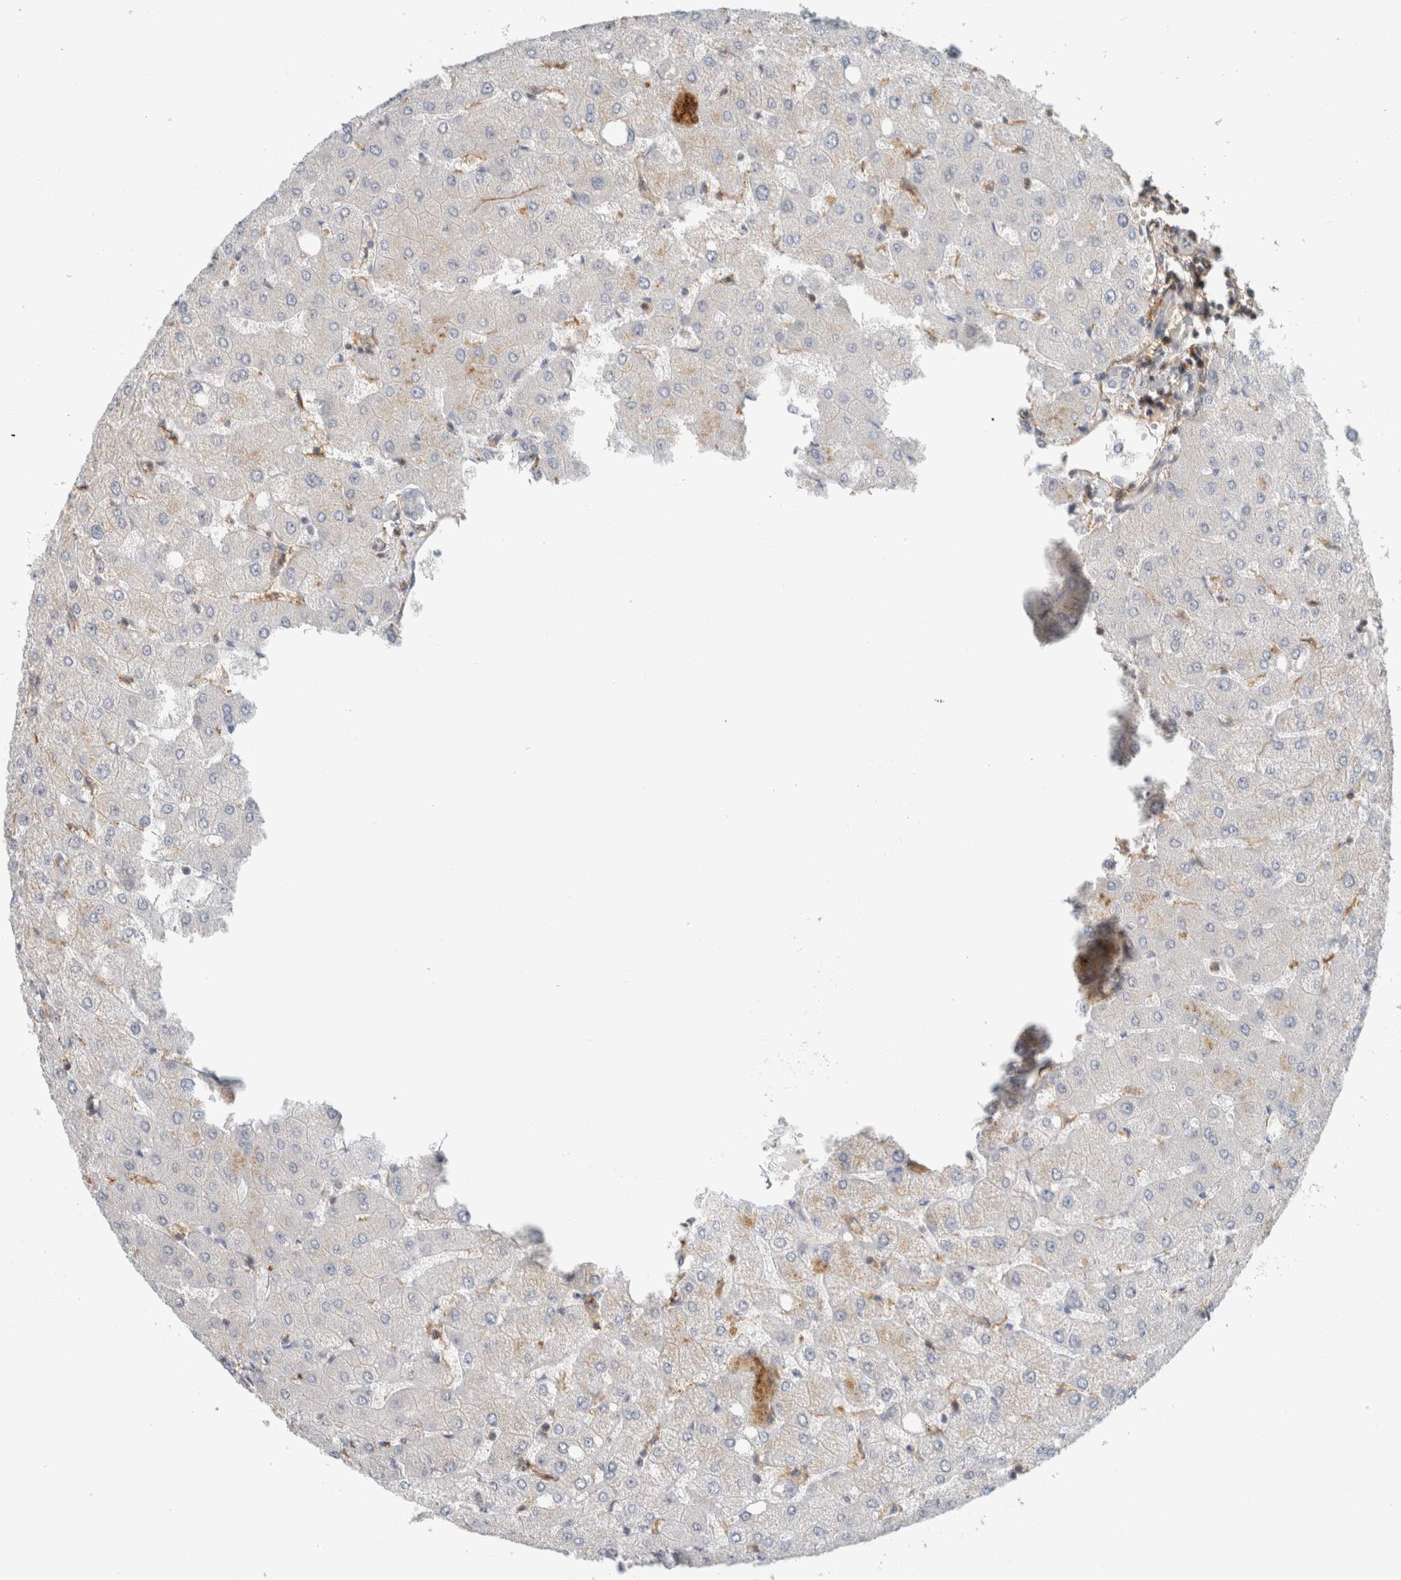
{"staining": {"intensity": "negative", "quantity": "none", "location": "none"}, "tissue": "liver", "cell_type": "Cholangiocytes", "image_type": "normal", "snomed": [{"axis": "morphology", "description": "Normal tissue, NOS"}, {"axis": "topography", "description": "Liver"}], "caption": "Image shows no significant protein positivity in cholangiocytes of unremarkable liver. (Stains: DAB immunohistochemistry with hematoxylin counter stain, Microscopy: brightfield microscopy at high magnification).", "gene": "ERCC6L2", "patient": {"sex": "female", "age": 54}}